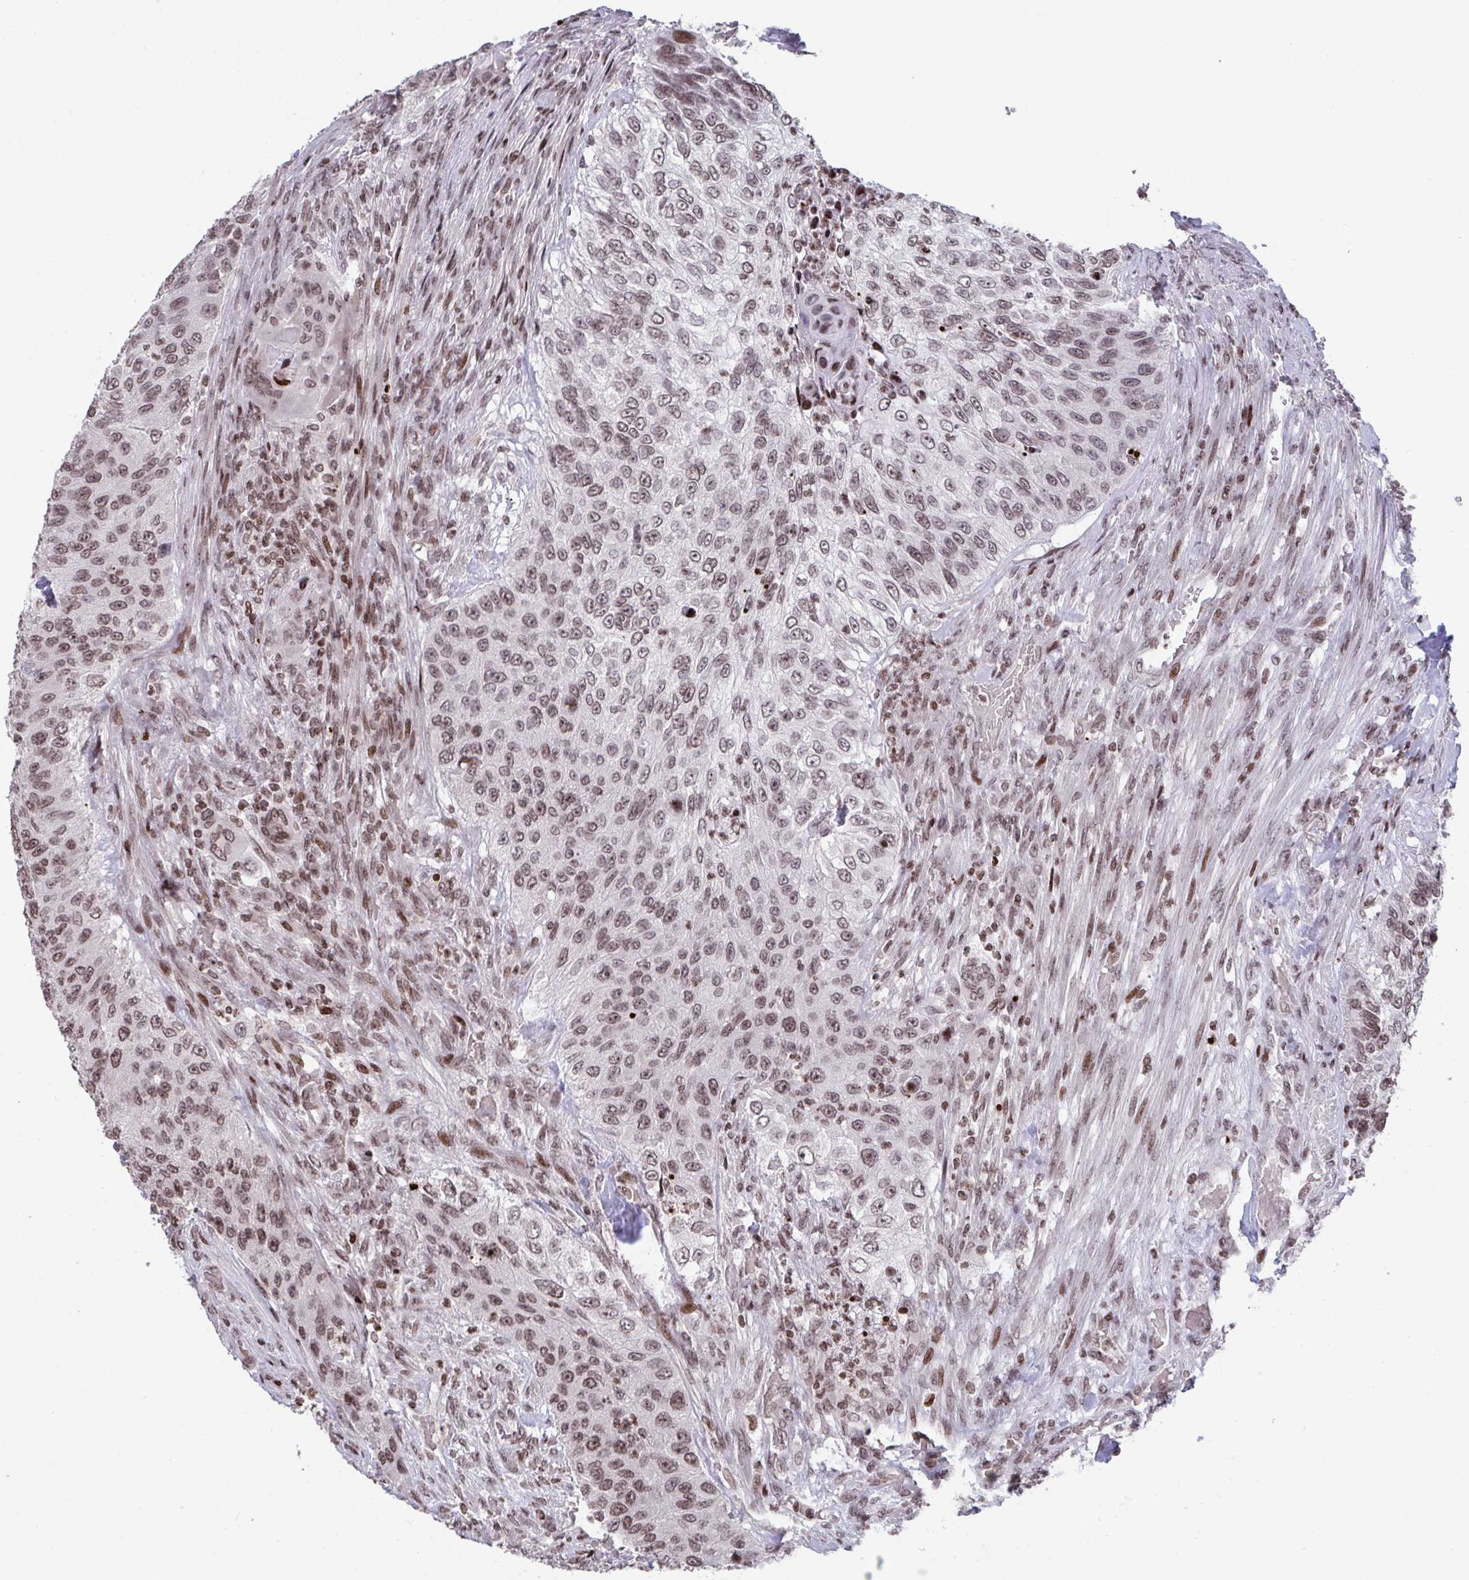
{"staining": {"intensity": "moderate", "quantity": ">75%", "location": "nuclear"}, "tissue": "urothelial cancer", "cell_type": "Tumor cells", "image_type": "cancer", "snomed": [{"axis": "morphology", "description": "Urothelial carcinoma, High grade"}, {"axis": "topography", "description": "Urinary bladder"}], "caption": "Protein expression by IHC reveals moderate nuclear expression in about >75% of tumor cells in urothelial carcinoma (high-grade).", "gene": "NIP7", "patient": {"sex": "female", "age": 60}}